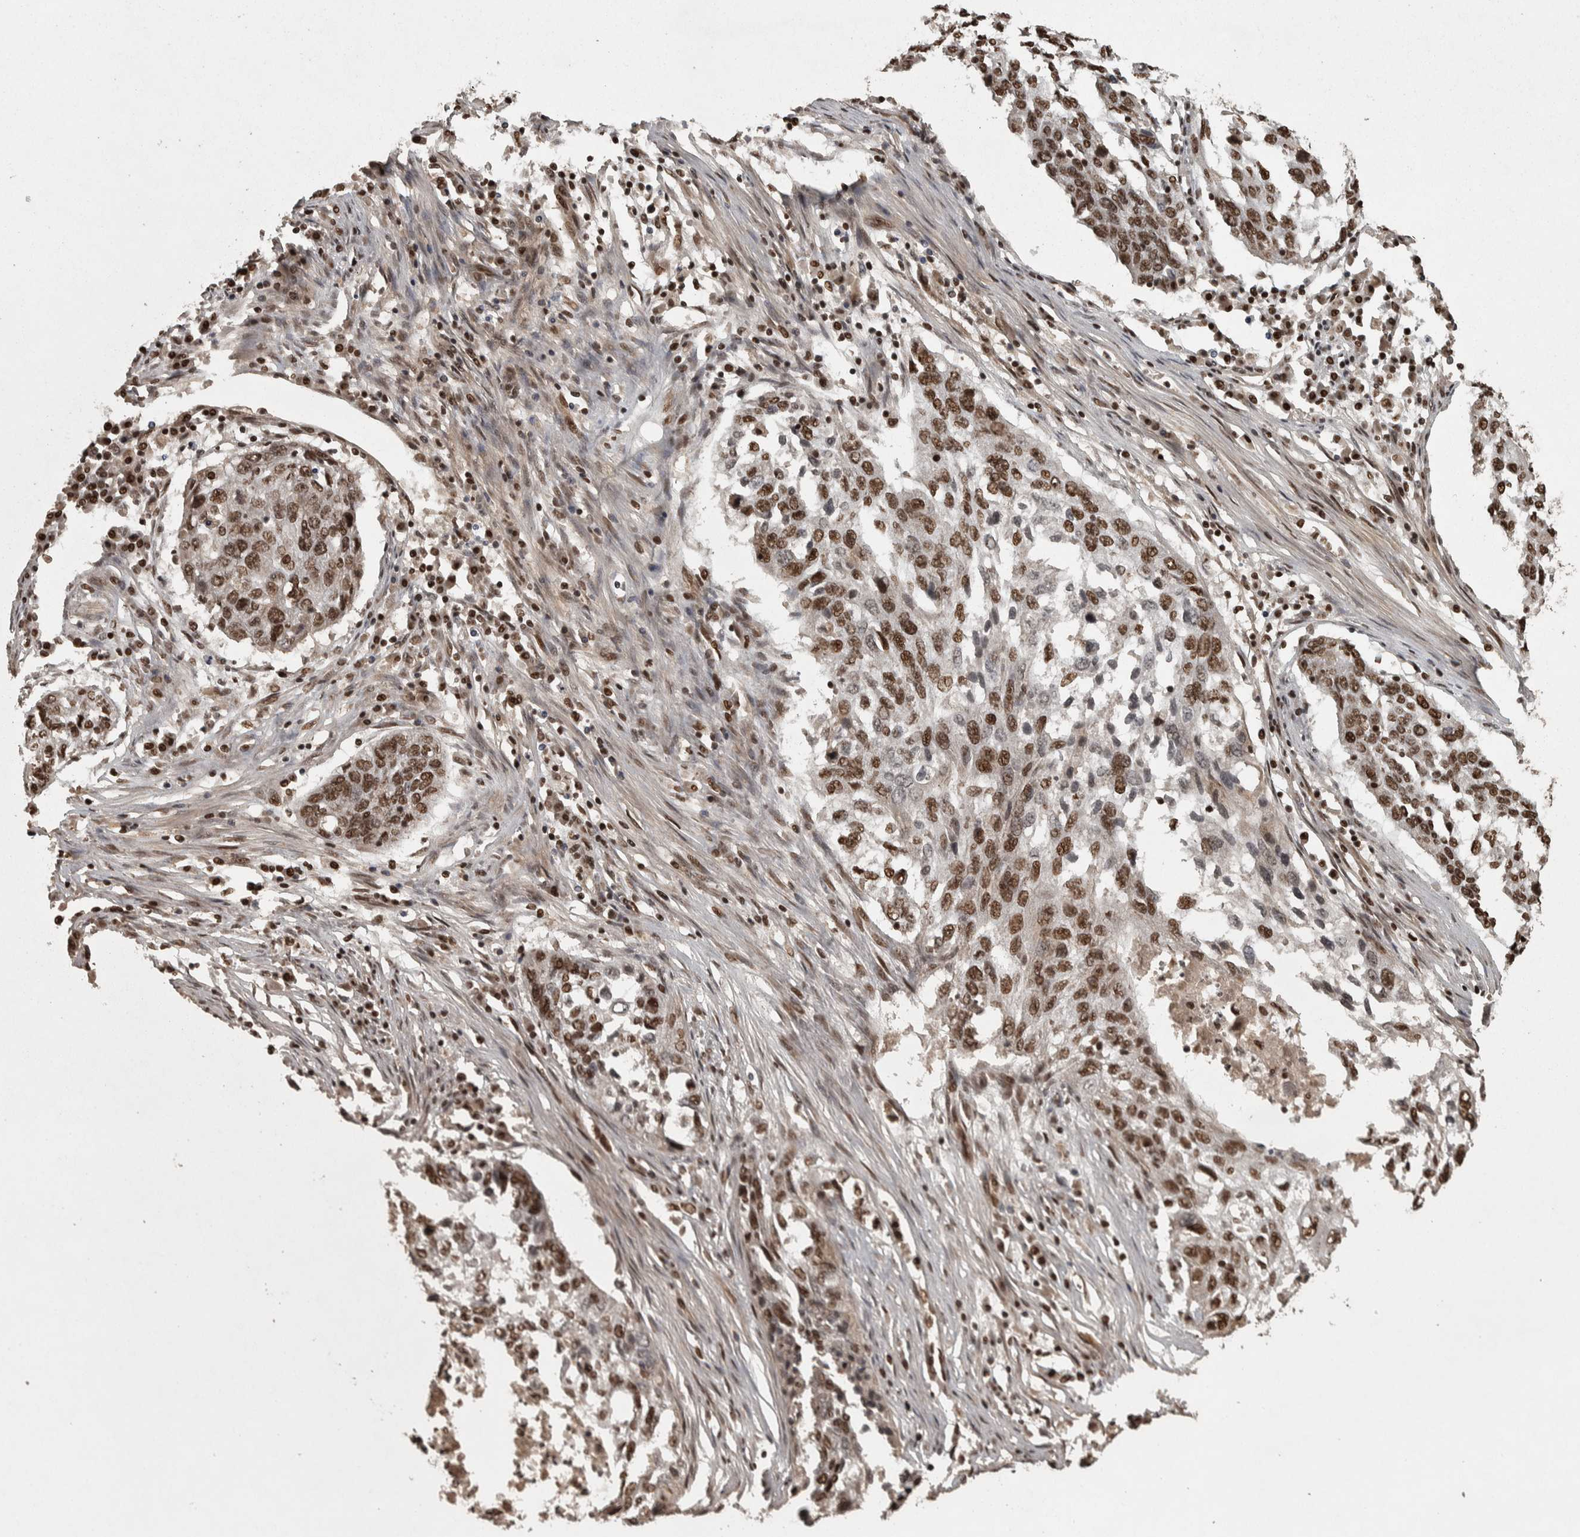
{"staining": {"intensity": "strong", "quantity": ">75%", "location": "nuclear"}, "tissue": "lung cancer", "cell_type": "Tumor cells", "image_type": "cancer", "snomed": [{"axis": "morphology", "description": "Squamous cell carcinoma, NOS"}, {"axis": "topography", "description": "Lung"}], "caption": "Squamous cell carcinoma (lung) was stained to show a protein in brown. There is high levels of strong nuclear staining in approximately >75% of tumor cells.", "gene": "ZFHX4", "patient": {"sex": "female", "age": 63}}